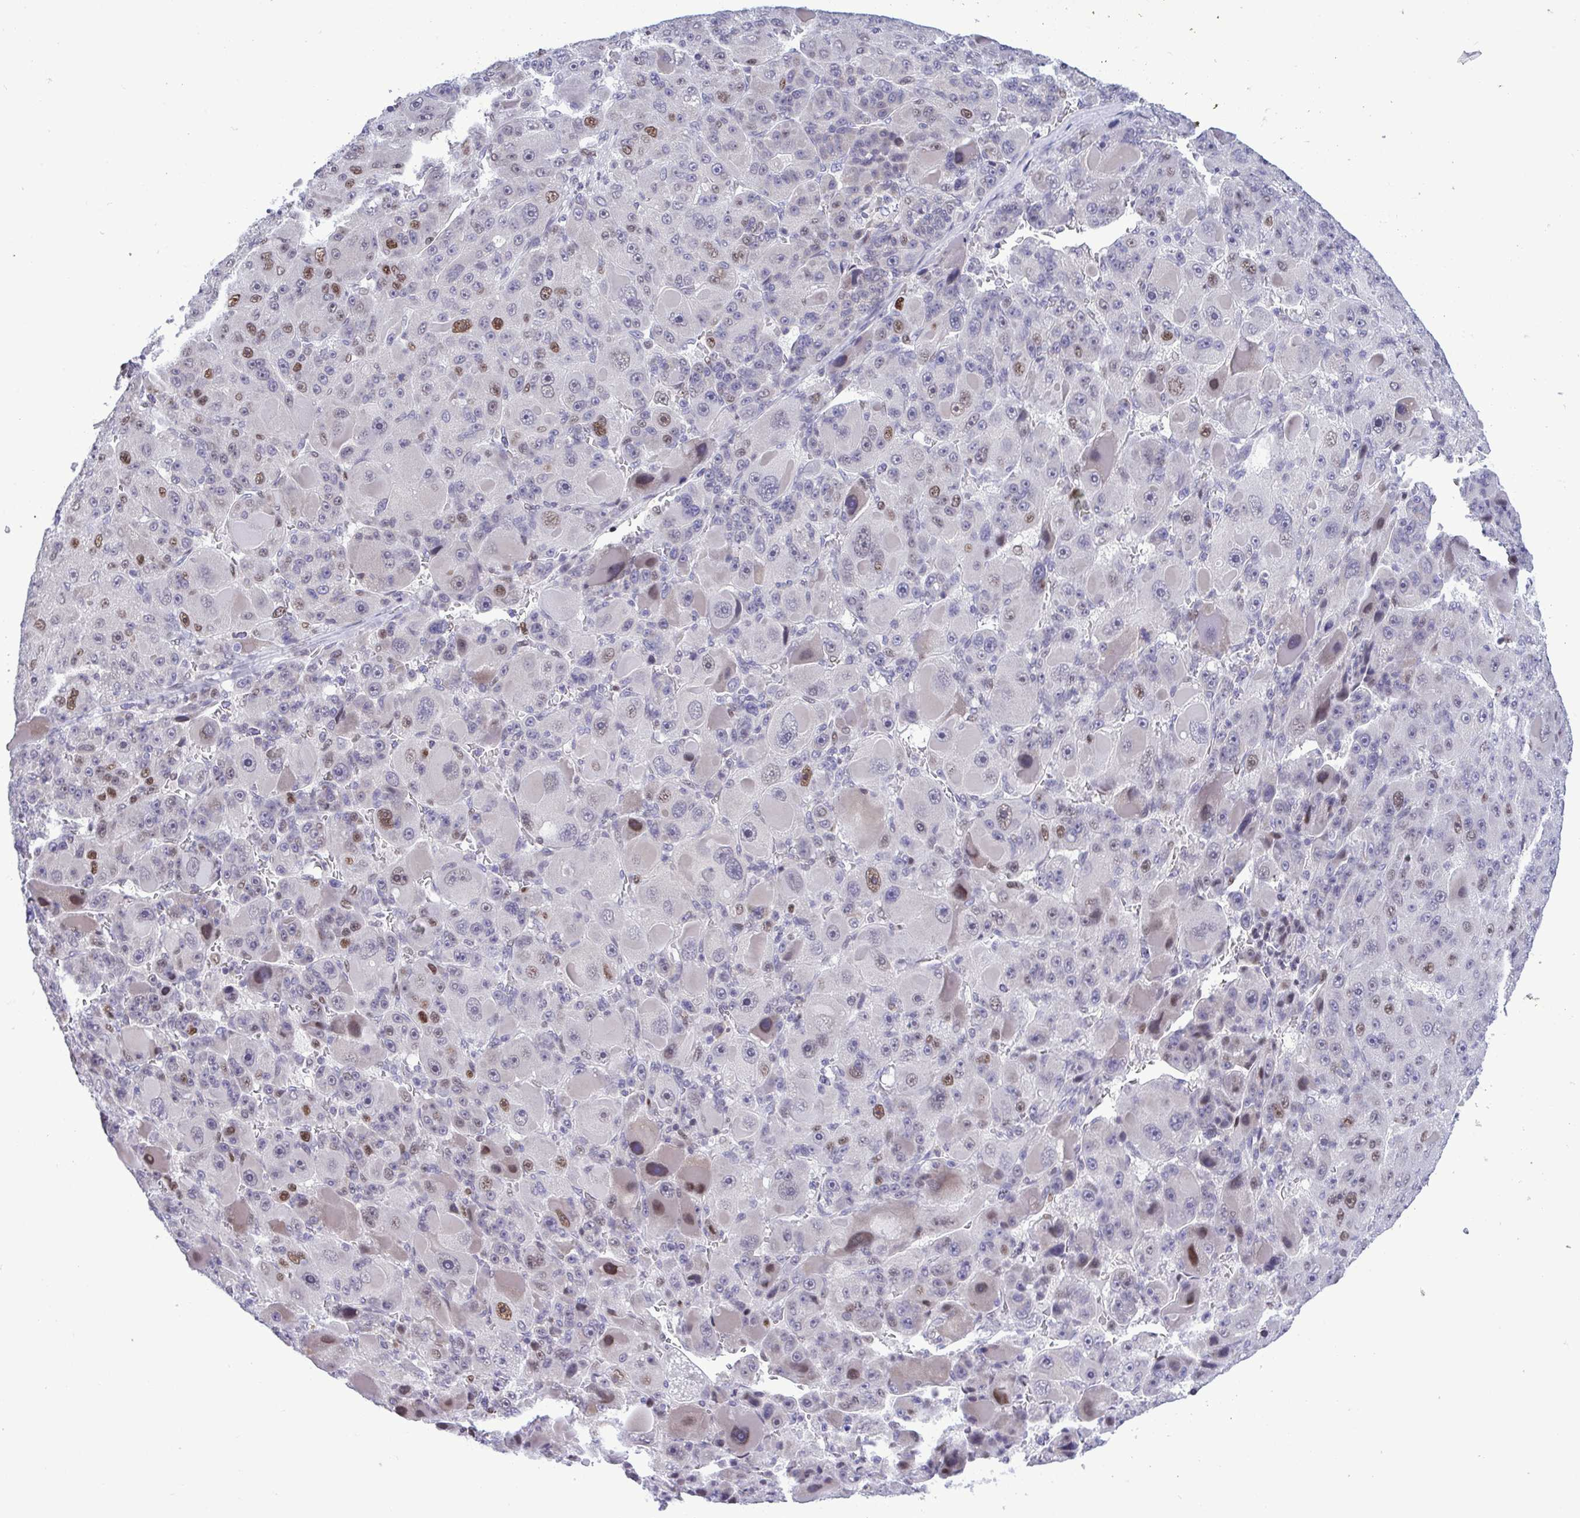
{"staining": {"intensity": "moderate", "quantity": "25%-75%", "location": "nuclear"}, "tissue": "liver cancer", "cell_type": "Tumor cells", "image_type": "cancer", "snomed": [{"axis": "morphology", "description": "Carcinoma, Hepatocellular, NOS"}, {"axis": "topography", "description": "Liver"}], "caption": "Protein expression analysis of human liver cancer (hepatocellular carcinoma) reveals moderate nuclear expression in about 25%-75% of tumor cells.", "gene": "C1QL2", "patient": {"sex": "male", "age": 76}}